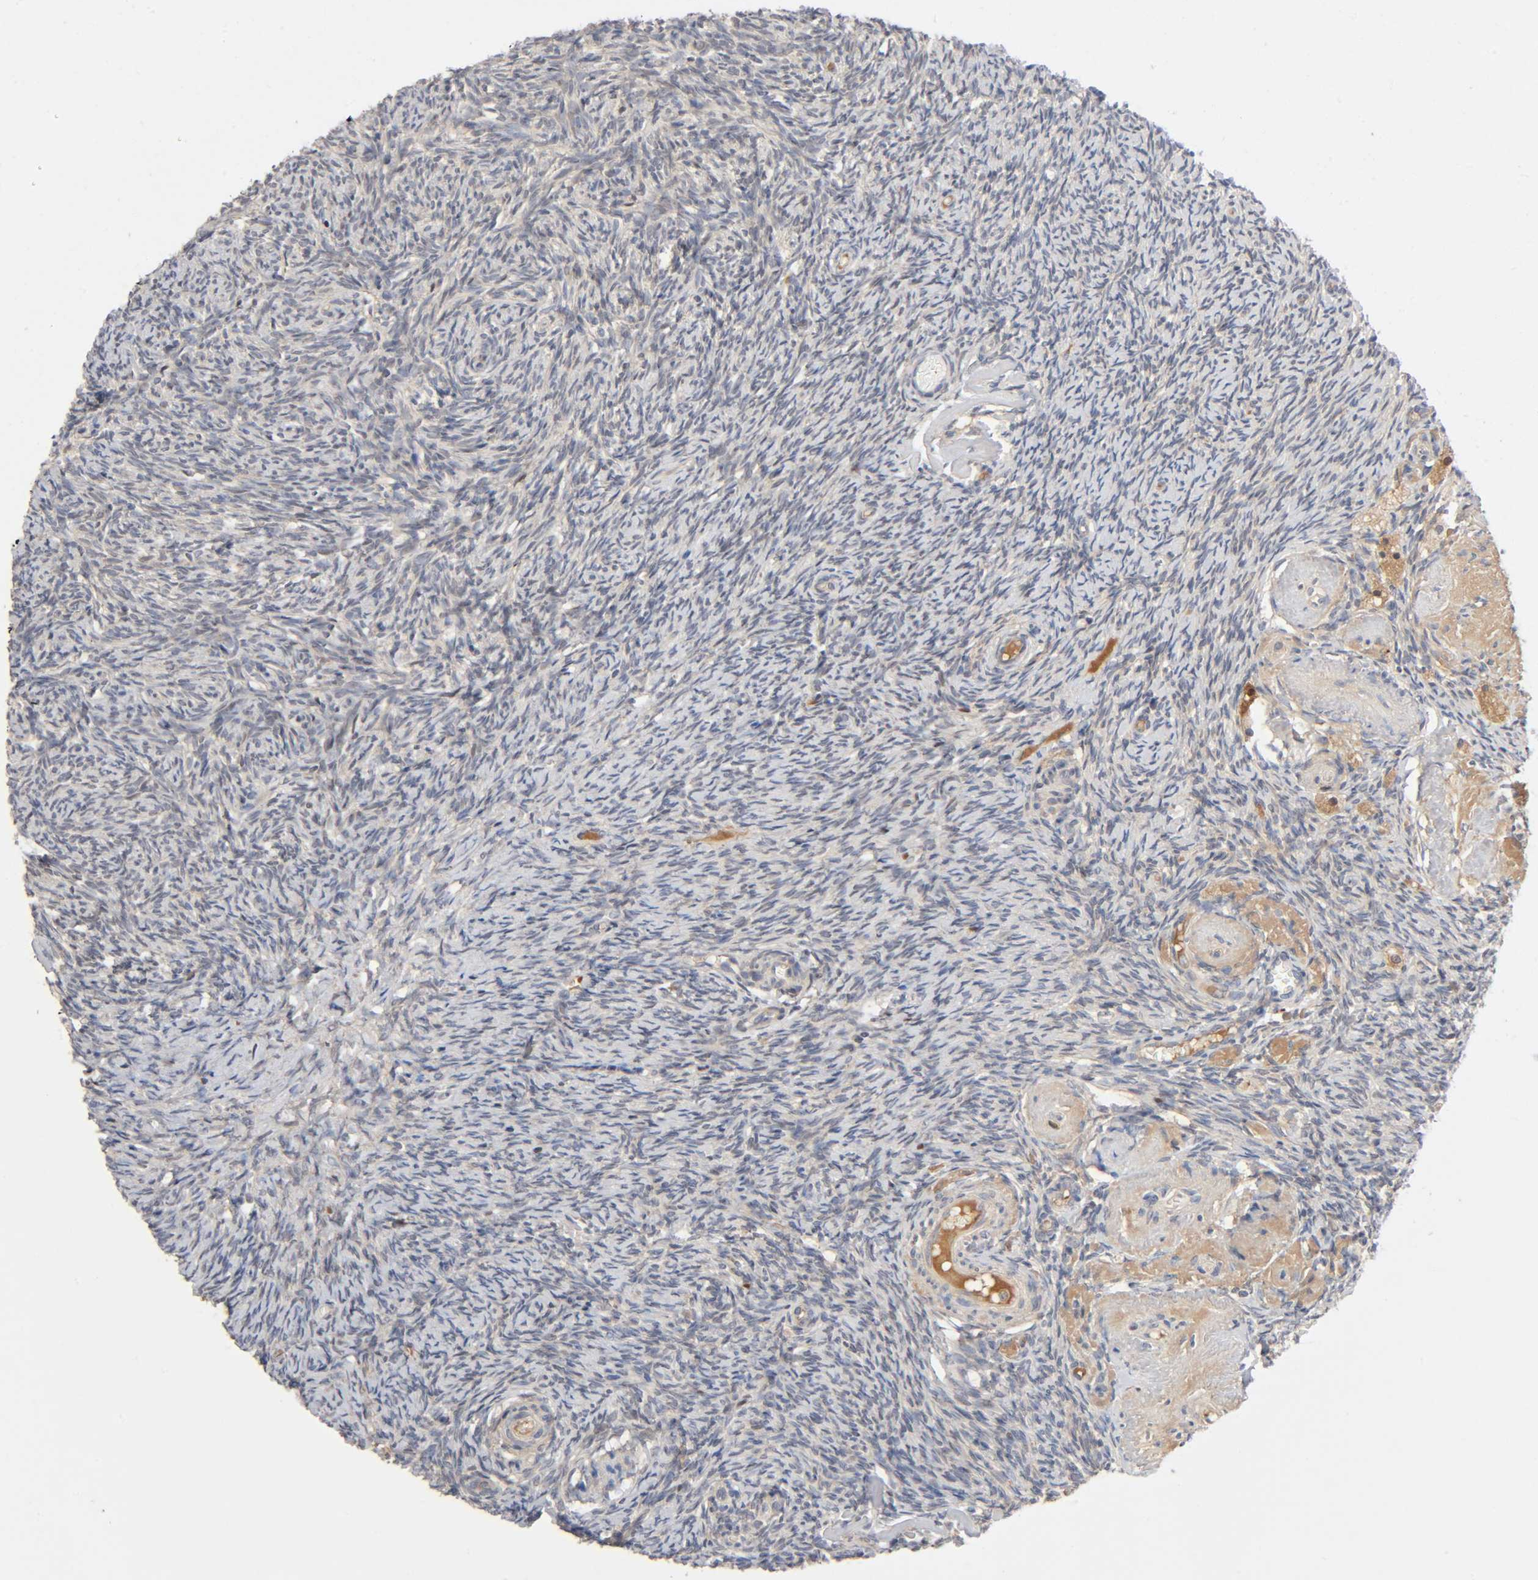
{"staining": {"intensity": "weak", "quantity": "25%-75%", "location": "cytoplasmic/membranous,nuclear"}, "tissue": "ovary", "cell_type": "Ovarian stroma cells", "image_type": "normal", "snomed": [{"axis": "morphology", "description": "Normal tissue, NOS"}, {"axis": "topography", "description": "Ovary"}], "caption": "Protein expression by immunohistochemistry (IHC) shows weak cytoplasmic/membranous,nuclear positivity in about 25%-75% of ovarian stroma cells in unremarkable ovary.", "gene": "CPB2", "patient": {"sex": "female", "age": 60}}